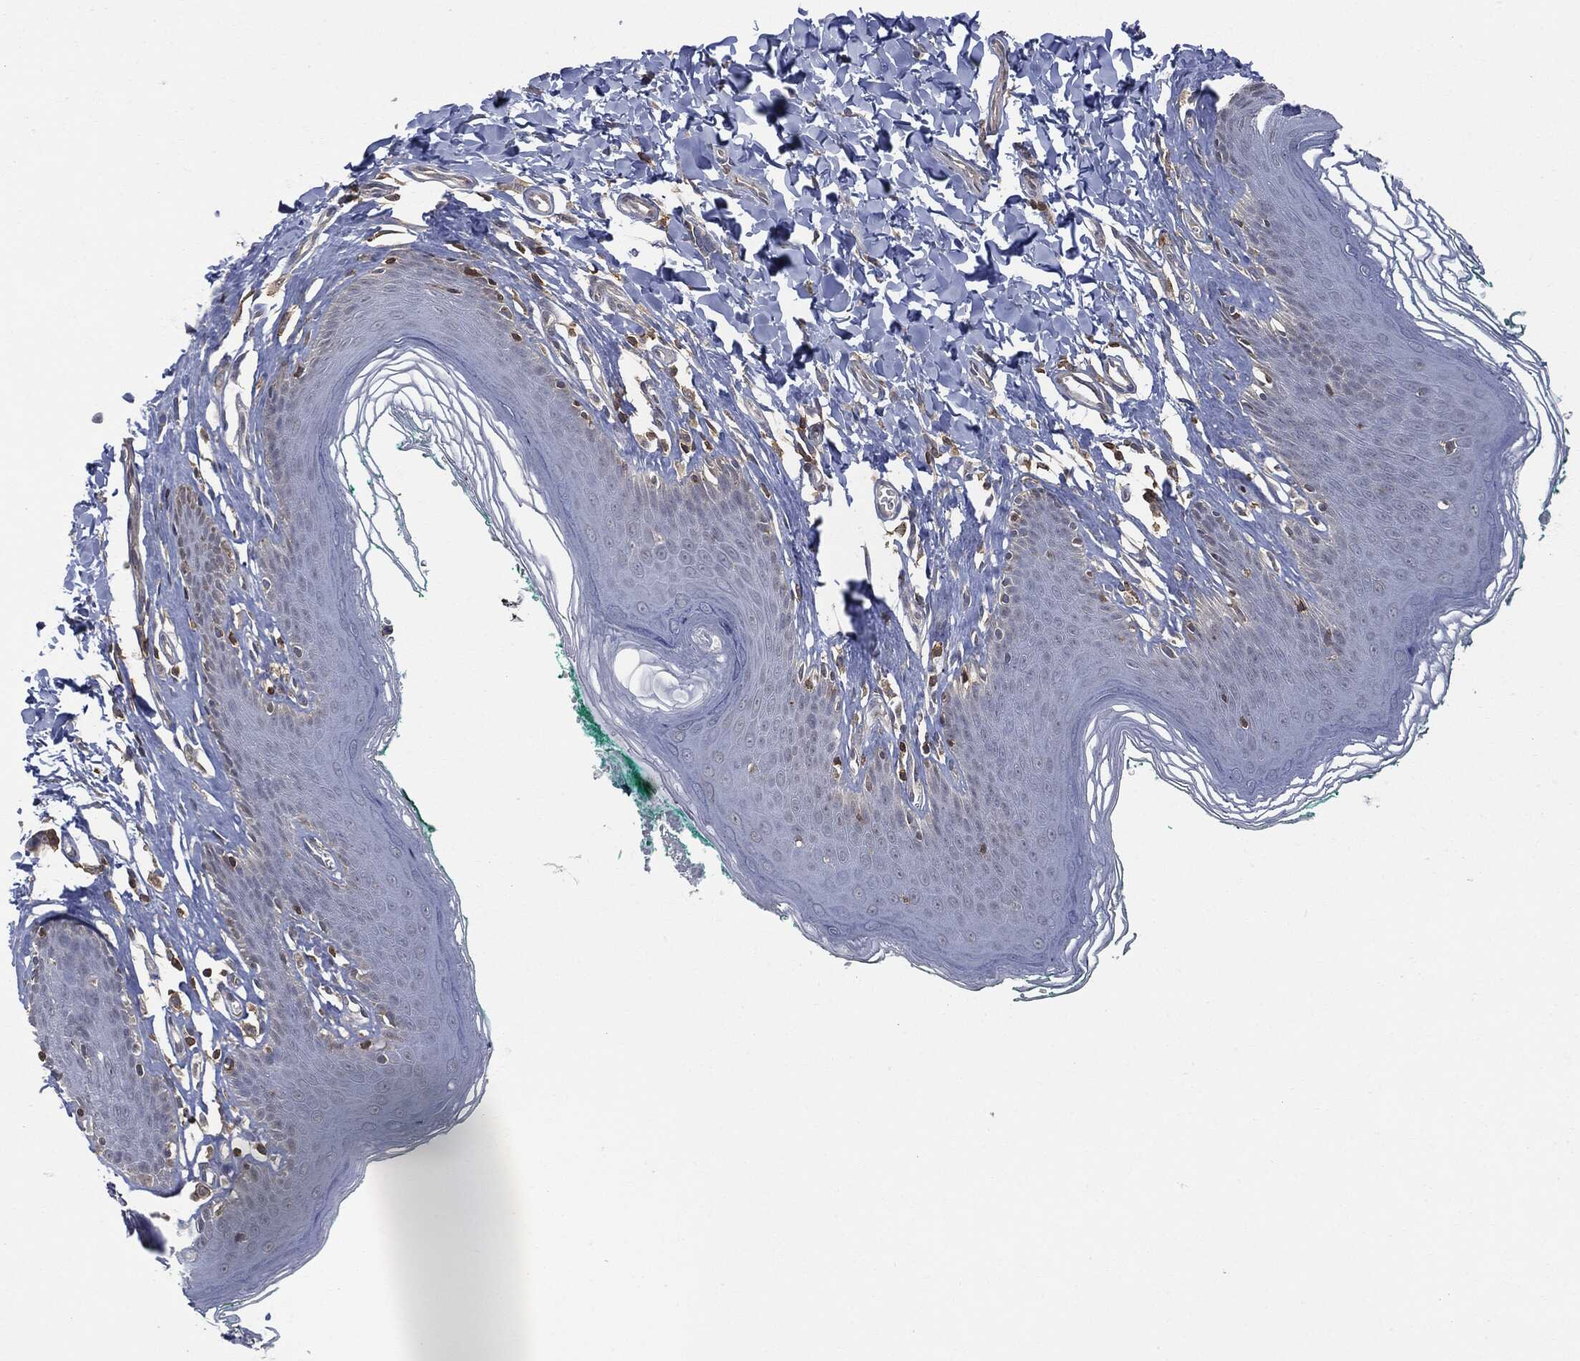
{"staining": {"intensity": "negative", "quantity": "none", "location": "none"}, "tissue": "skin", "cell_type": "Epidermal cells", "image_type": "normal", "snomed": [{"axis": "morphology", "description": "Normal tissue, NOS"}, {"axis": "topography", "description": "Vulva"}], "caption": "Immunohistochemistry image of benign skin: human skin stained with DAB (3,3'-diaminobenzidine) demonstrates no significant protein expression in epidermal cells.", "gene": "PSMB10", "patient": {"sex": "female", "age": 66}}